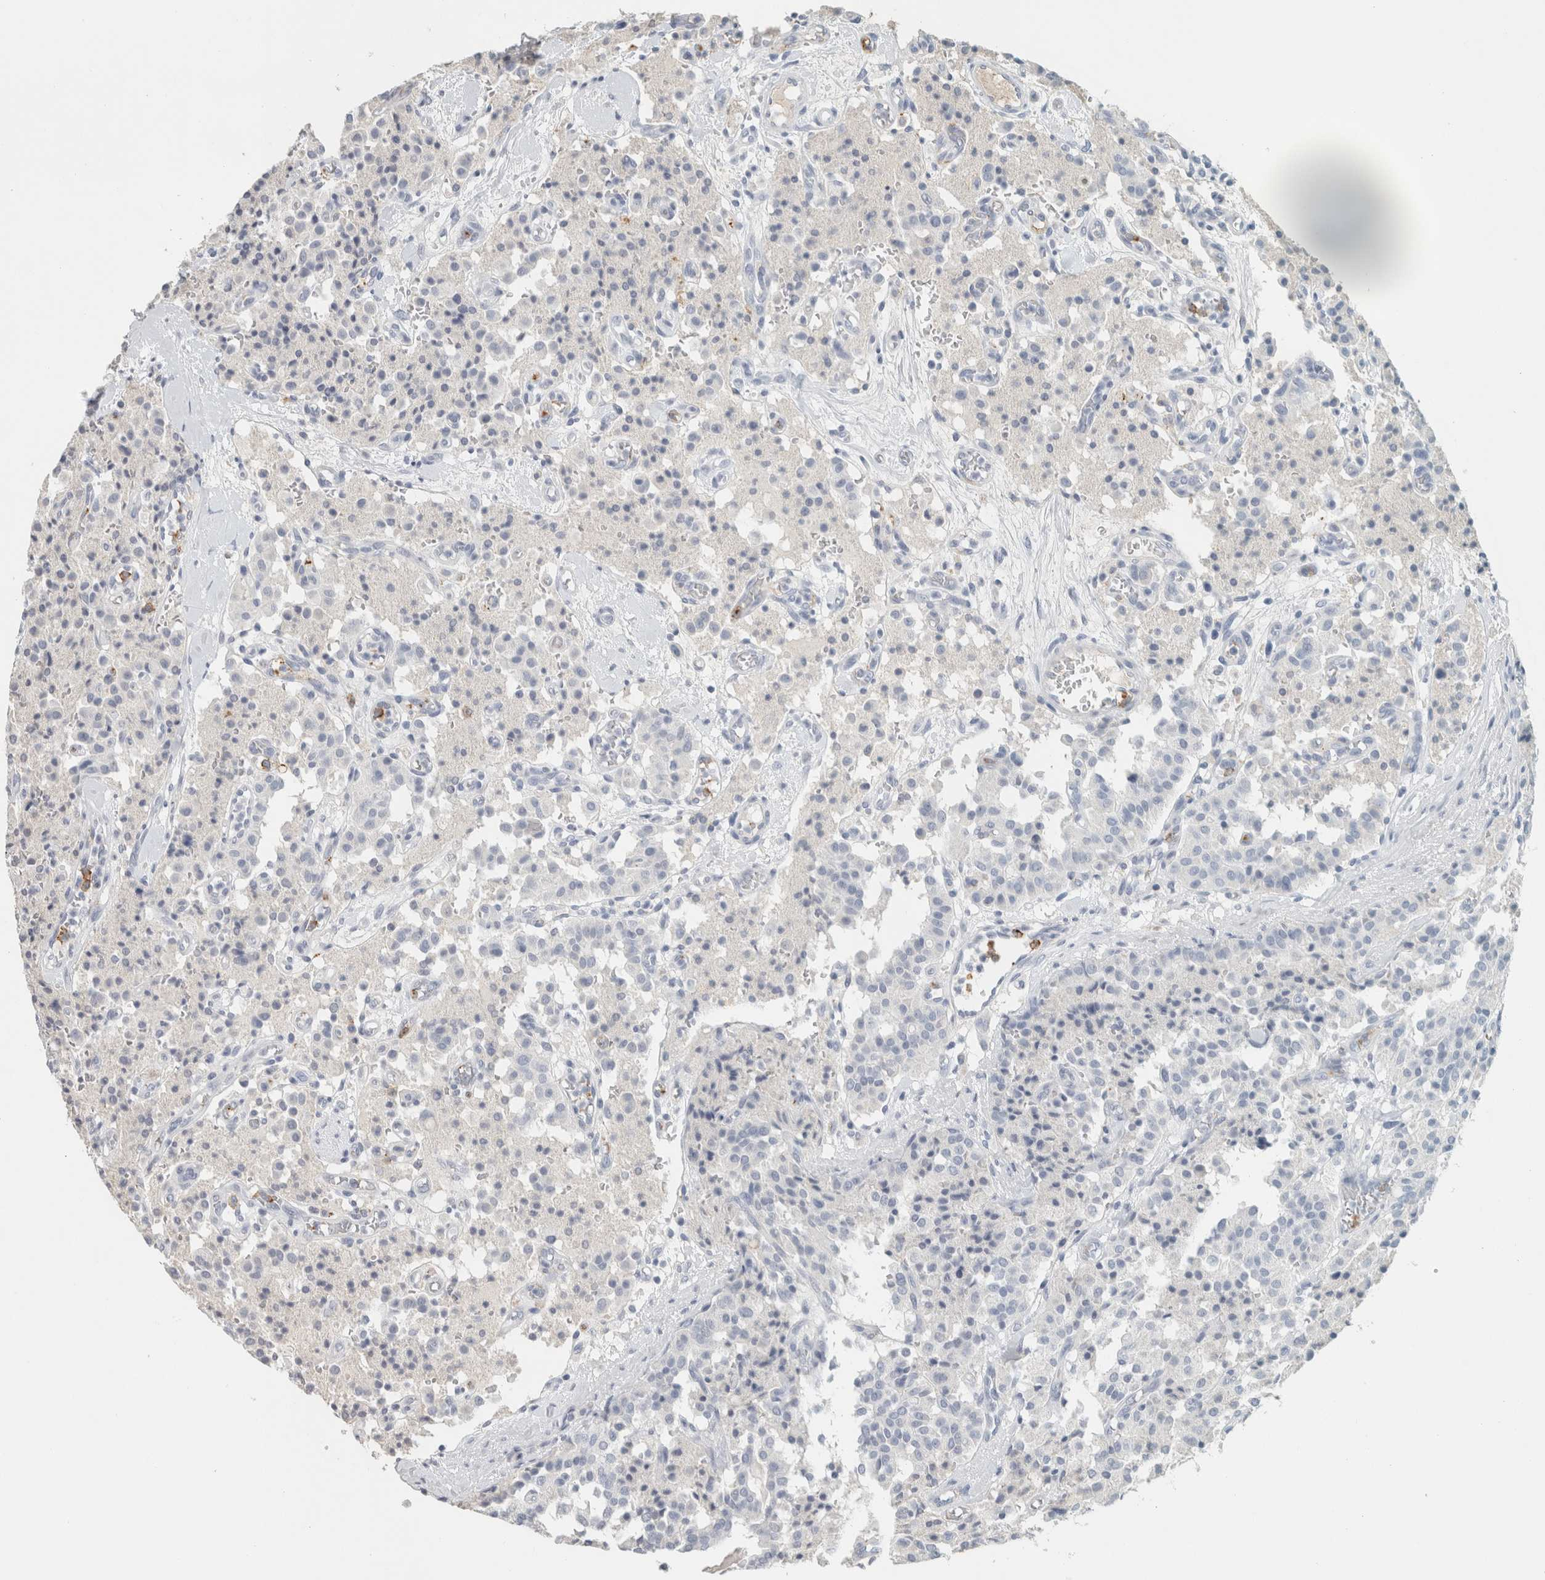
{"staining": {"intensity": "negative", "quantity": "none", "location": "none"}, "tissue": "carcinoid", "cell_type": "Tumor cells", "image_type": "cancer", "snomed": [{"axis": "morphology", "description": "Carcinoid, malignant, NOS"}, {"axis": "topography", "description": "Lung"}], "caption": "Immunohistochemical staining of carcinoid exhibits no significant expression in tumor cells.", "gene": "CD36", "patient": {"sex": "male", "age": 30}}